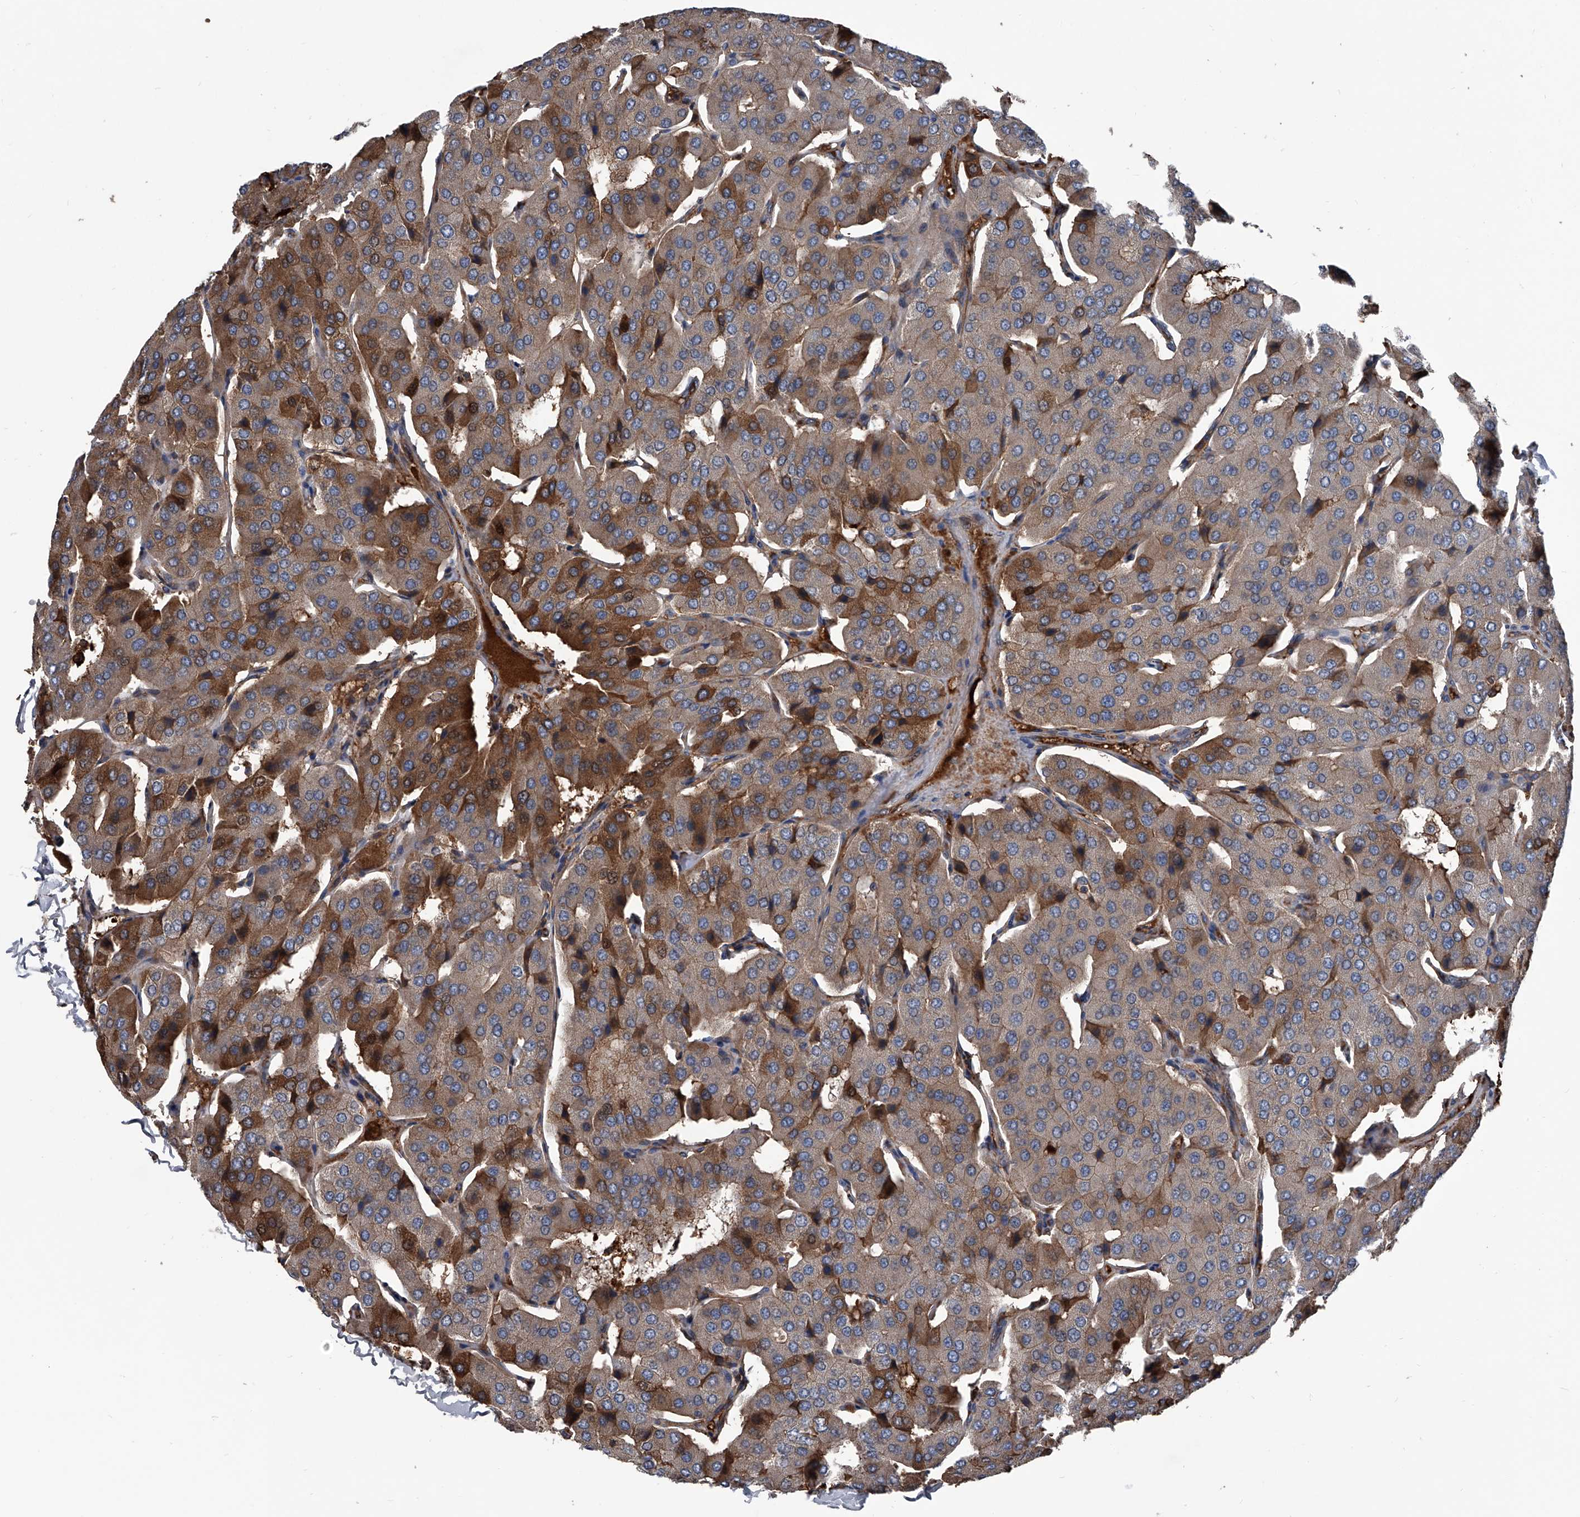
{"staining": {"intensity": "moderate", "quantity": ">75%", "location": "cytoplasmic/membranous"}, "tissue": "parathyroid gland", "cell_type": "Glandular cells", "image_type": "normal", "snomed": [{"axis": "morphology", "description": "Normal tissue, NOS"}, {"axis": "morphology", "description": "Adenoma, NOS"}, {"axis": "topography", "description": "Parathyroid gland"}], "caption": "A high-resolution micrograph shows immunohistochemistry staining of benign parathyroid gland, which displays moderate cytoplasmic/membranous expression in about >75% of glandular cells. (Stains: DAB (3,3'-diaminobenzidine) in brown, nuclei in blue, Microscopy: brightfield microscopy at high magnification).", "gene": "KIF13A", "patient": {"sex": "female", "age": 86}}